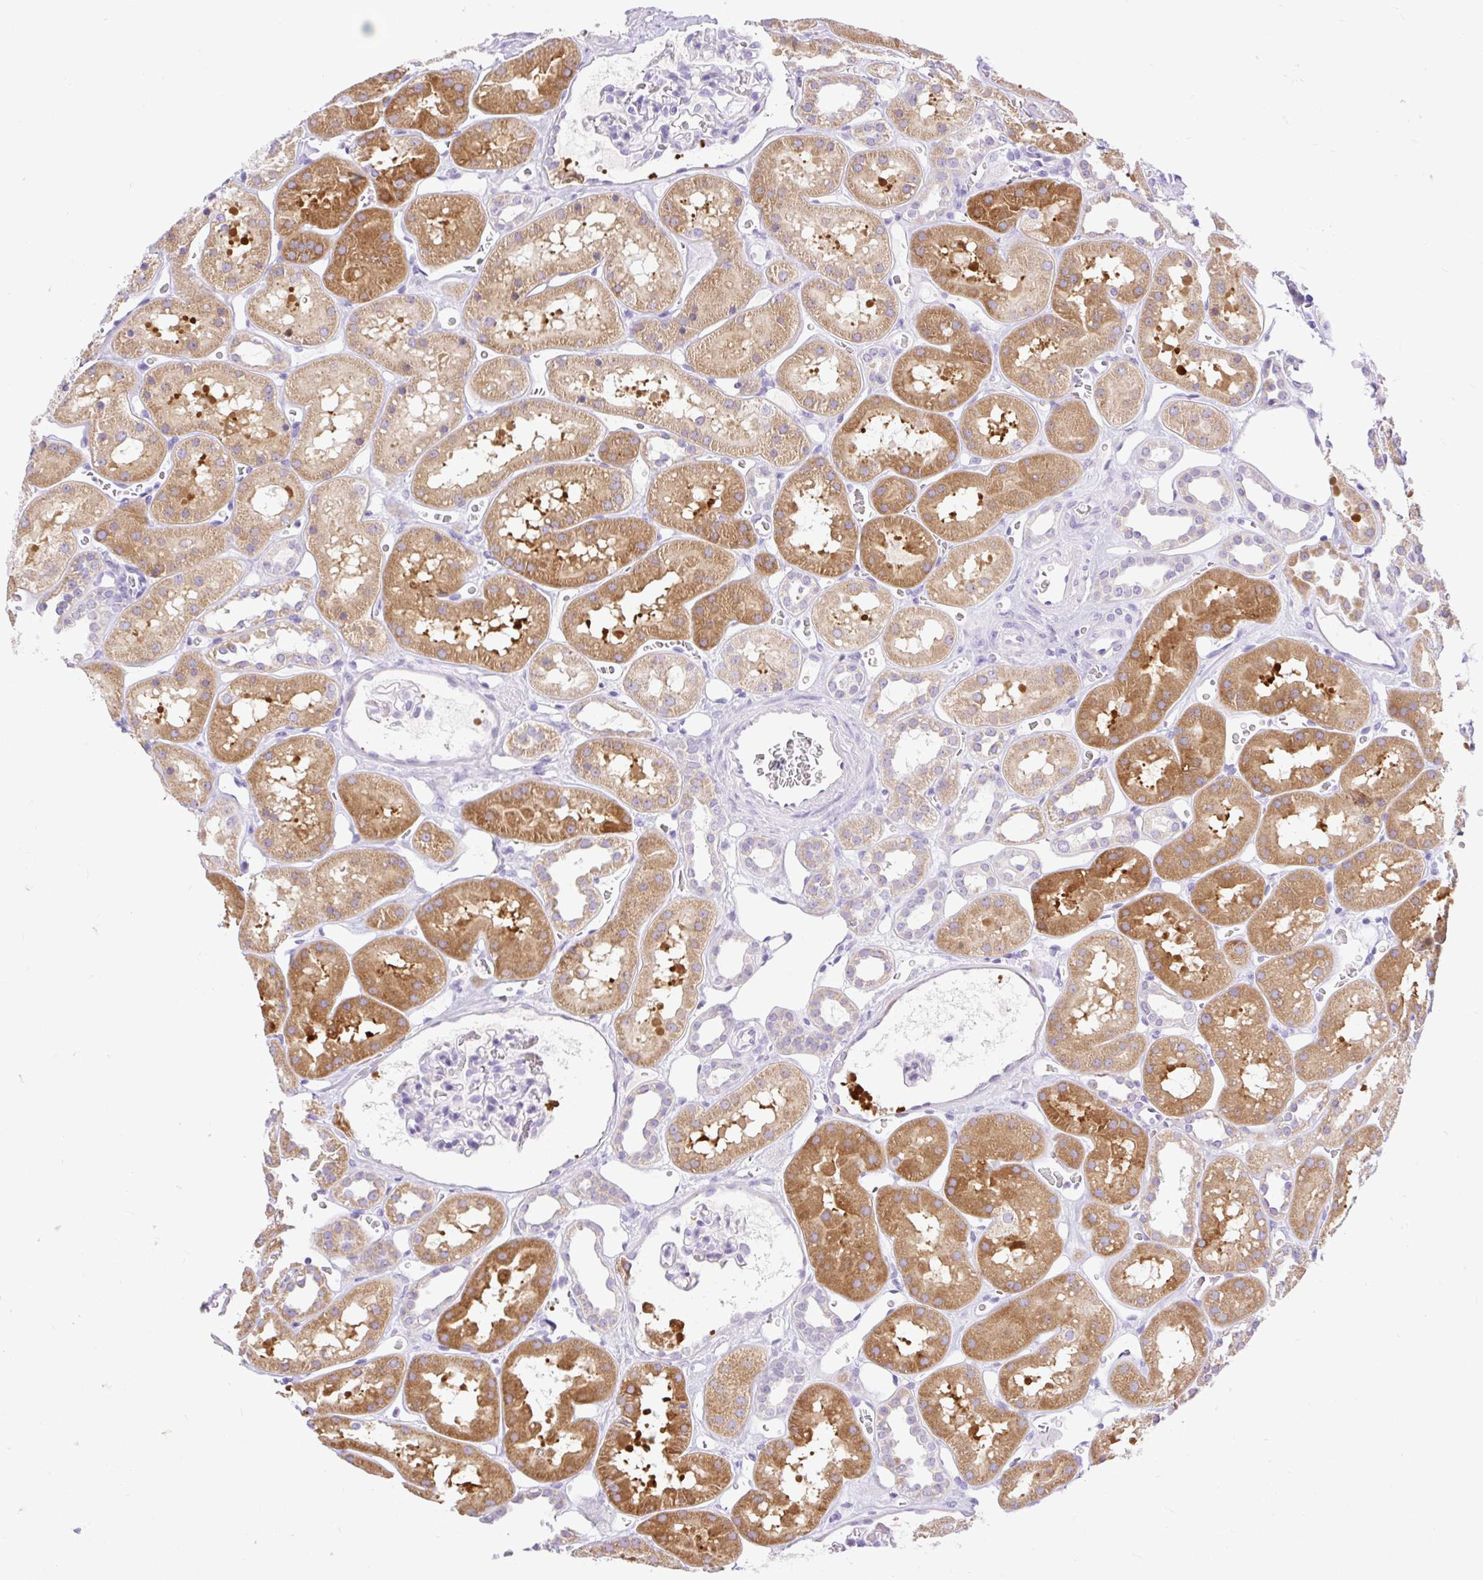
{"staining": {"intensity": "negative", "quantity": "none", "location": "none"}, "tissue": "kidney", "cell_type": "Cells in glomeruli", "image_type": "normal", "snomed": [{"axis": "morphology", "description": "Normal tissue, NOS"}, {"axis": "topography", "description": "Kidney"}], "caption": "High magnification brightfield microscopy of normal kidney stained with DAB (brown) and counterstained with hematoxylin (blue): cells in glomeruli show no significant positivity. (Brightfield microscopy of DAB (3,3'-diaminobenzidine) immunohistochemistry (IHC) at high magnification).", "gene": "SLC25A40", "patient": {"sex": "female", "age": 41}}